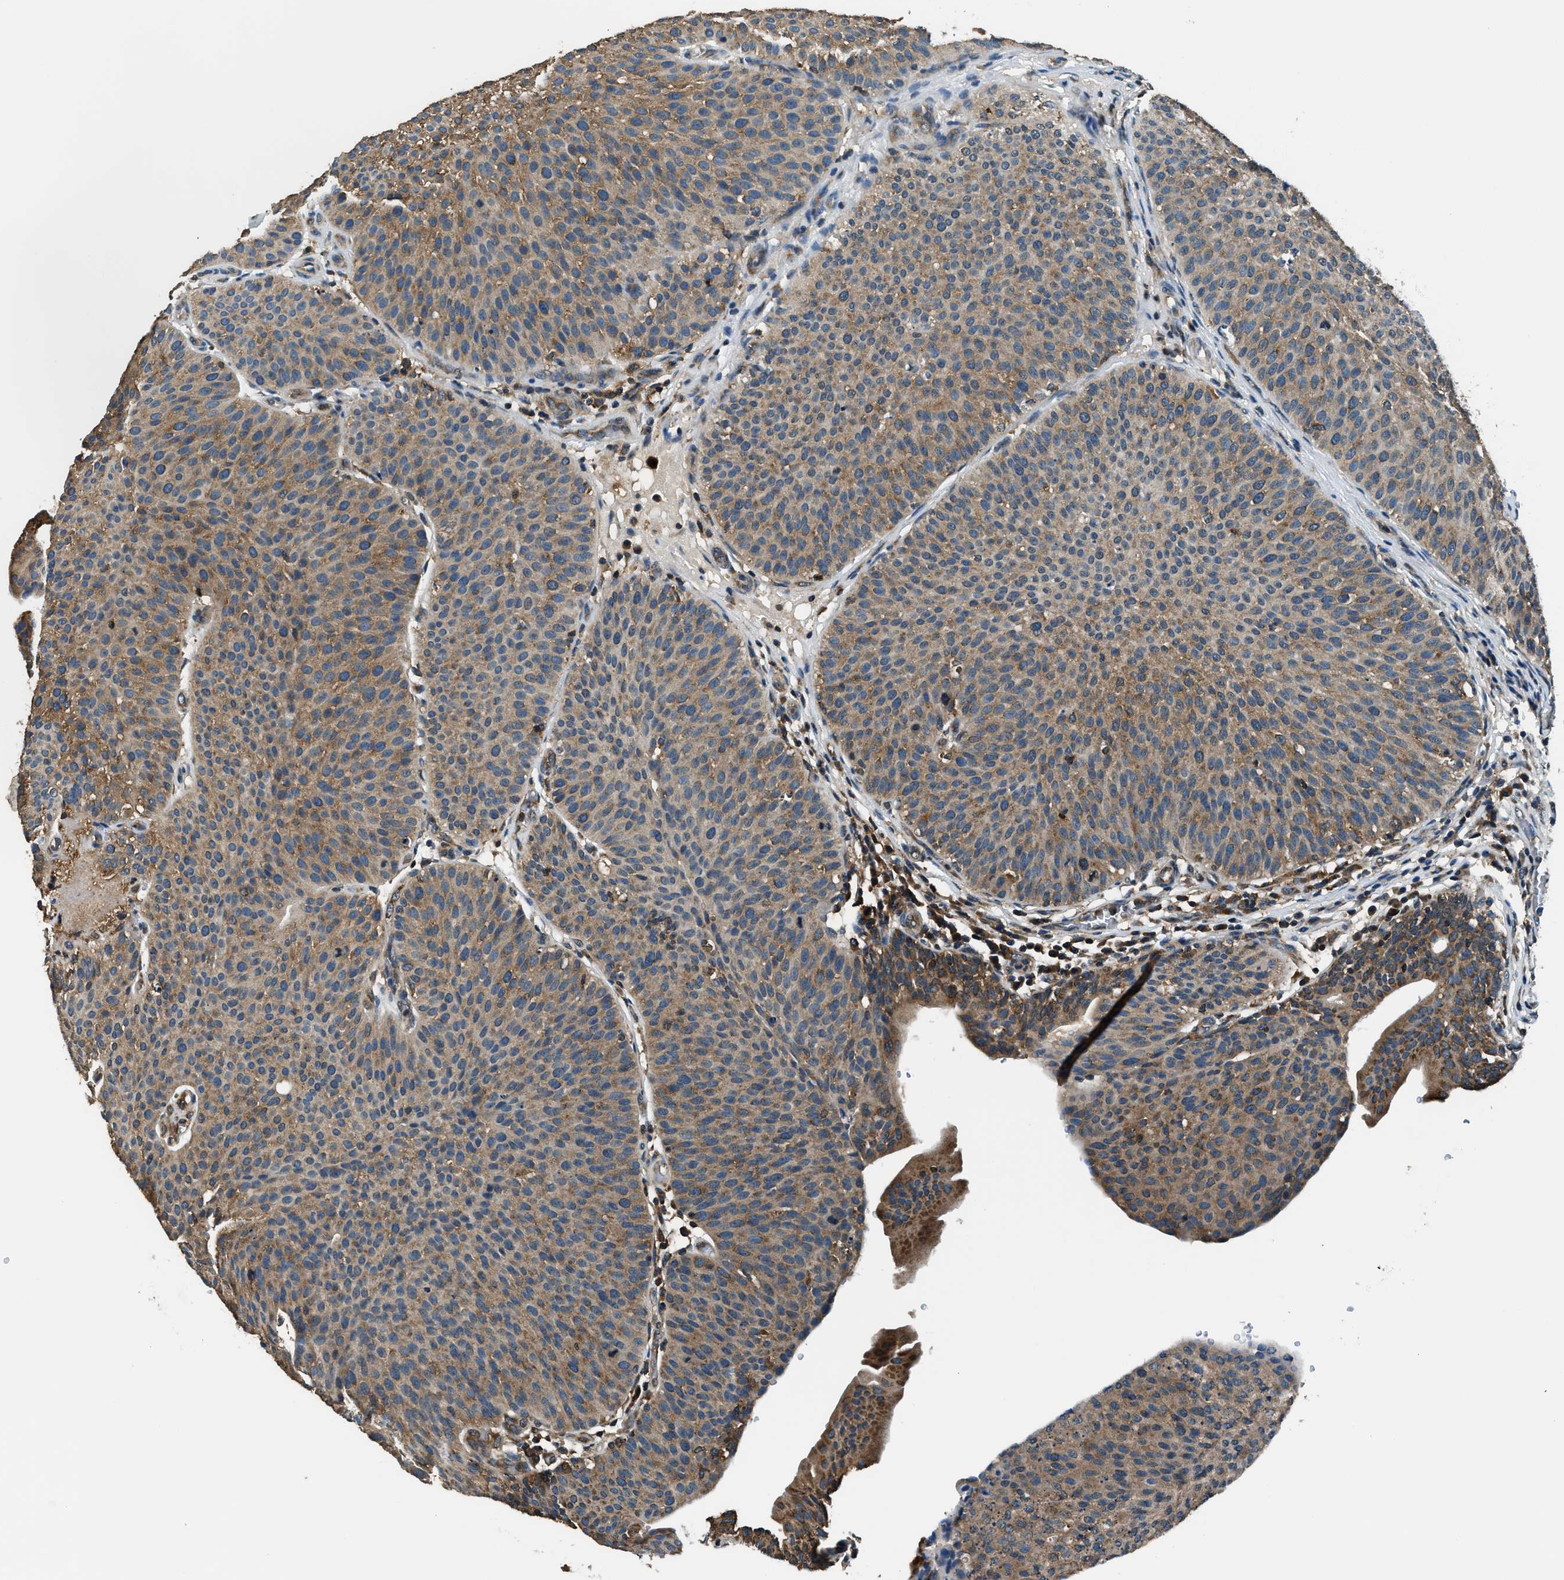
{"staining": {"intensity": "moderate", "quantity": ">75%", "location": "cytoplasmic/membranous"}, "tissue": "urothelial cancer", "cell_type": "Tumor cells", "image_type": "cancer", "snomed": [{"axis": "morphology", "description": "Urothelial carcinoma, Low grade"}, {"axis": "topography", "description": "Smooth muscle"}, {"axis": "topography", "description": "Urinary bladder"}], "caption": "An immunohistochemistry image of tumor tissue is shown. Protein staining in brown shows moderate cytoplasmic/membranous positivity in low-grade urothelial carcinoma within tumor cells.", "gene": "ARFGAP2", "patient": {"sex": "male", "age": 60}}